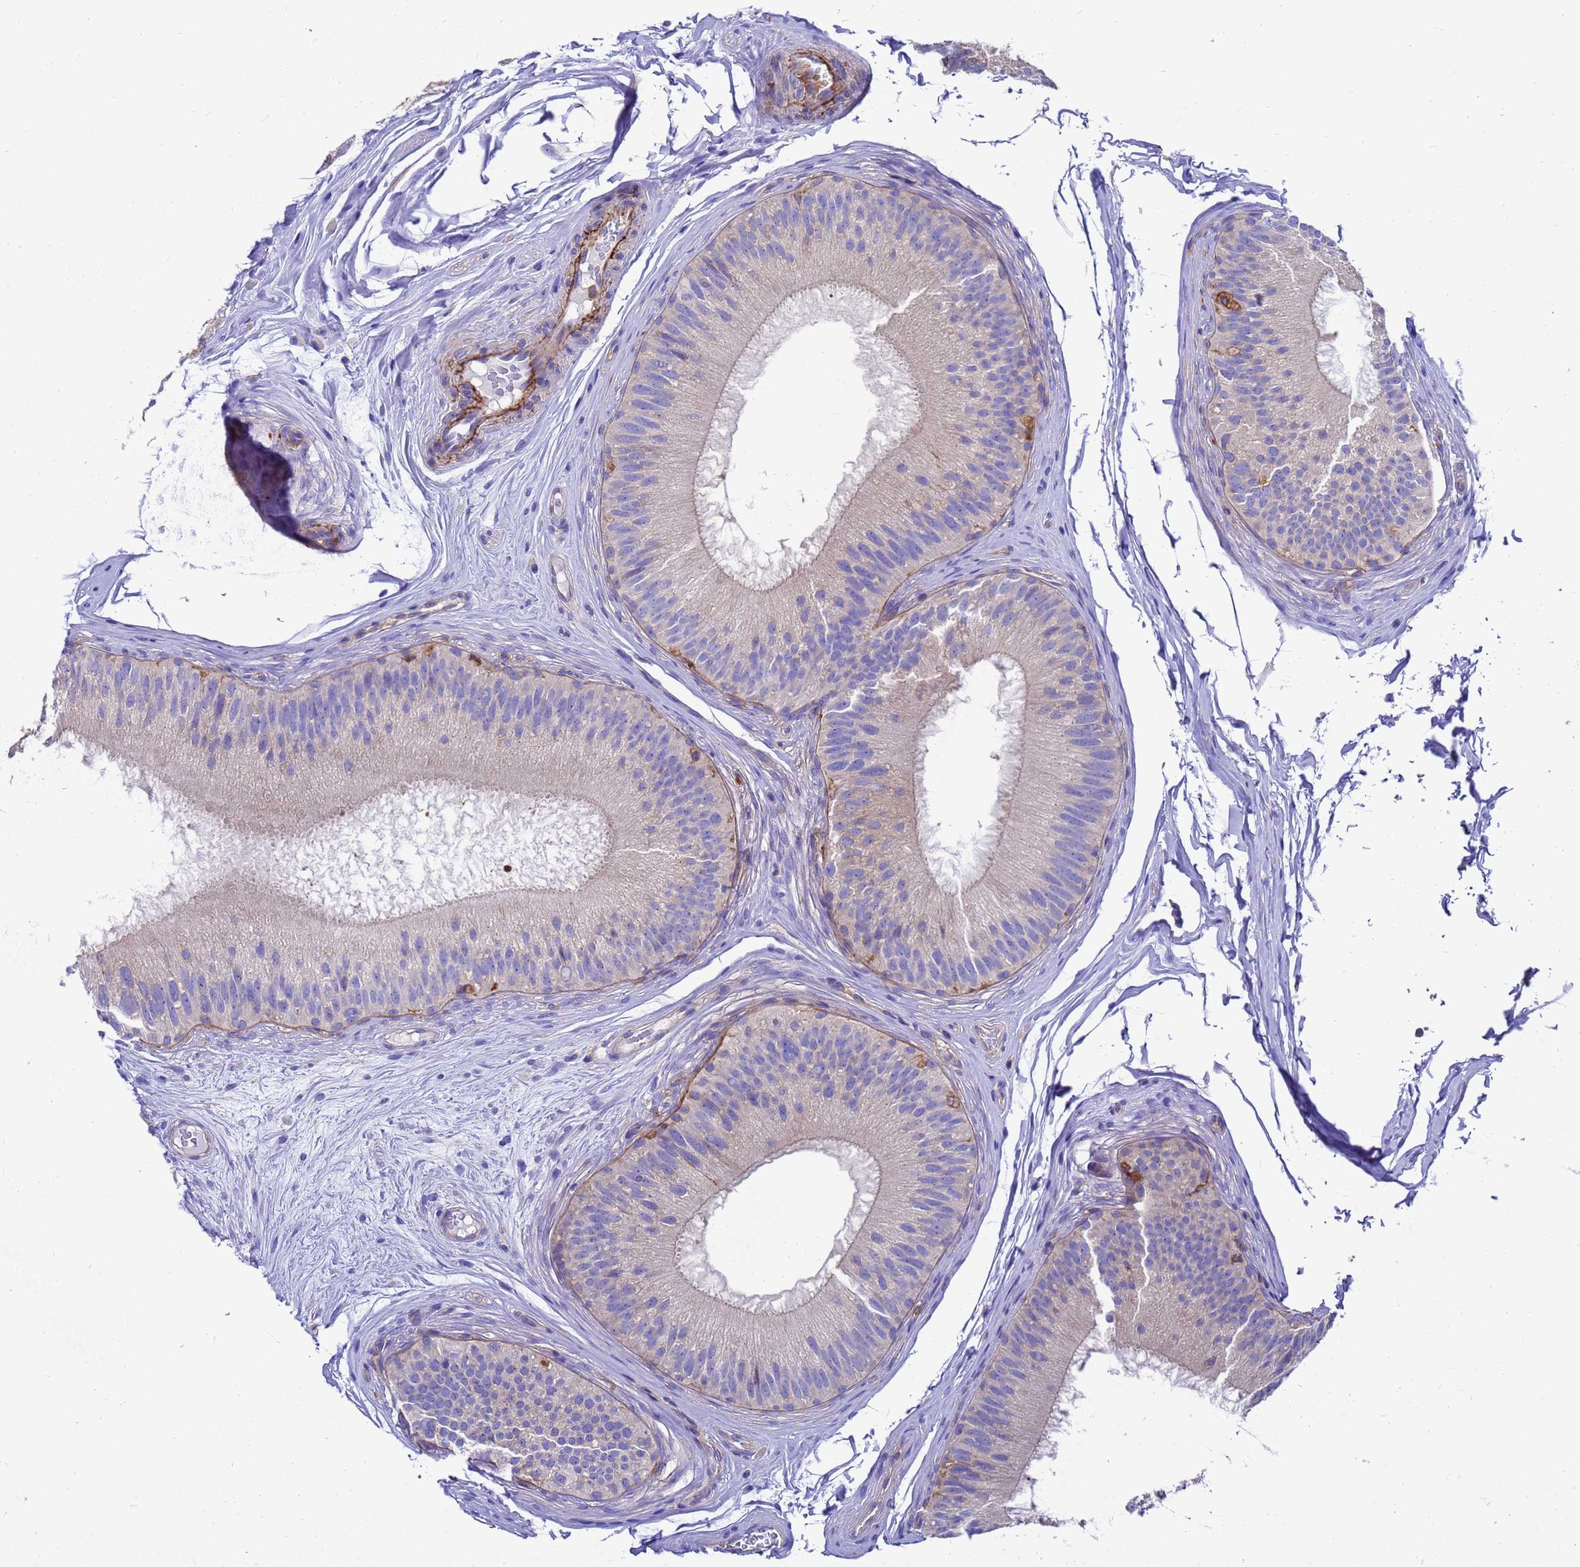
{"staining": {"intensity": "weak", "quantity": "25%-75%", "location": "cytoplasmic/membranous"}, "tissue": "epididymis", "cell_type": "Glandular cells", "image_type": "normal", "snomed": [{"axis": "morphology", "description": "Normal tissue, NOS"}, {"axis": "topography", "description": "Epididymis"}], "caption": "Protein positivity by immunohistochemistry (IHC) shows weak cytoplasmic/membranous staining in approximately 25%-75% of glandular cells in normal epididymis.", "gene": "ZNF235", "patient": {"sex": "male", "age": 45}}